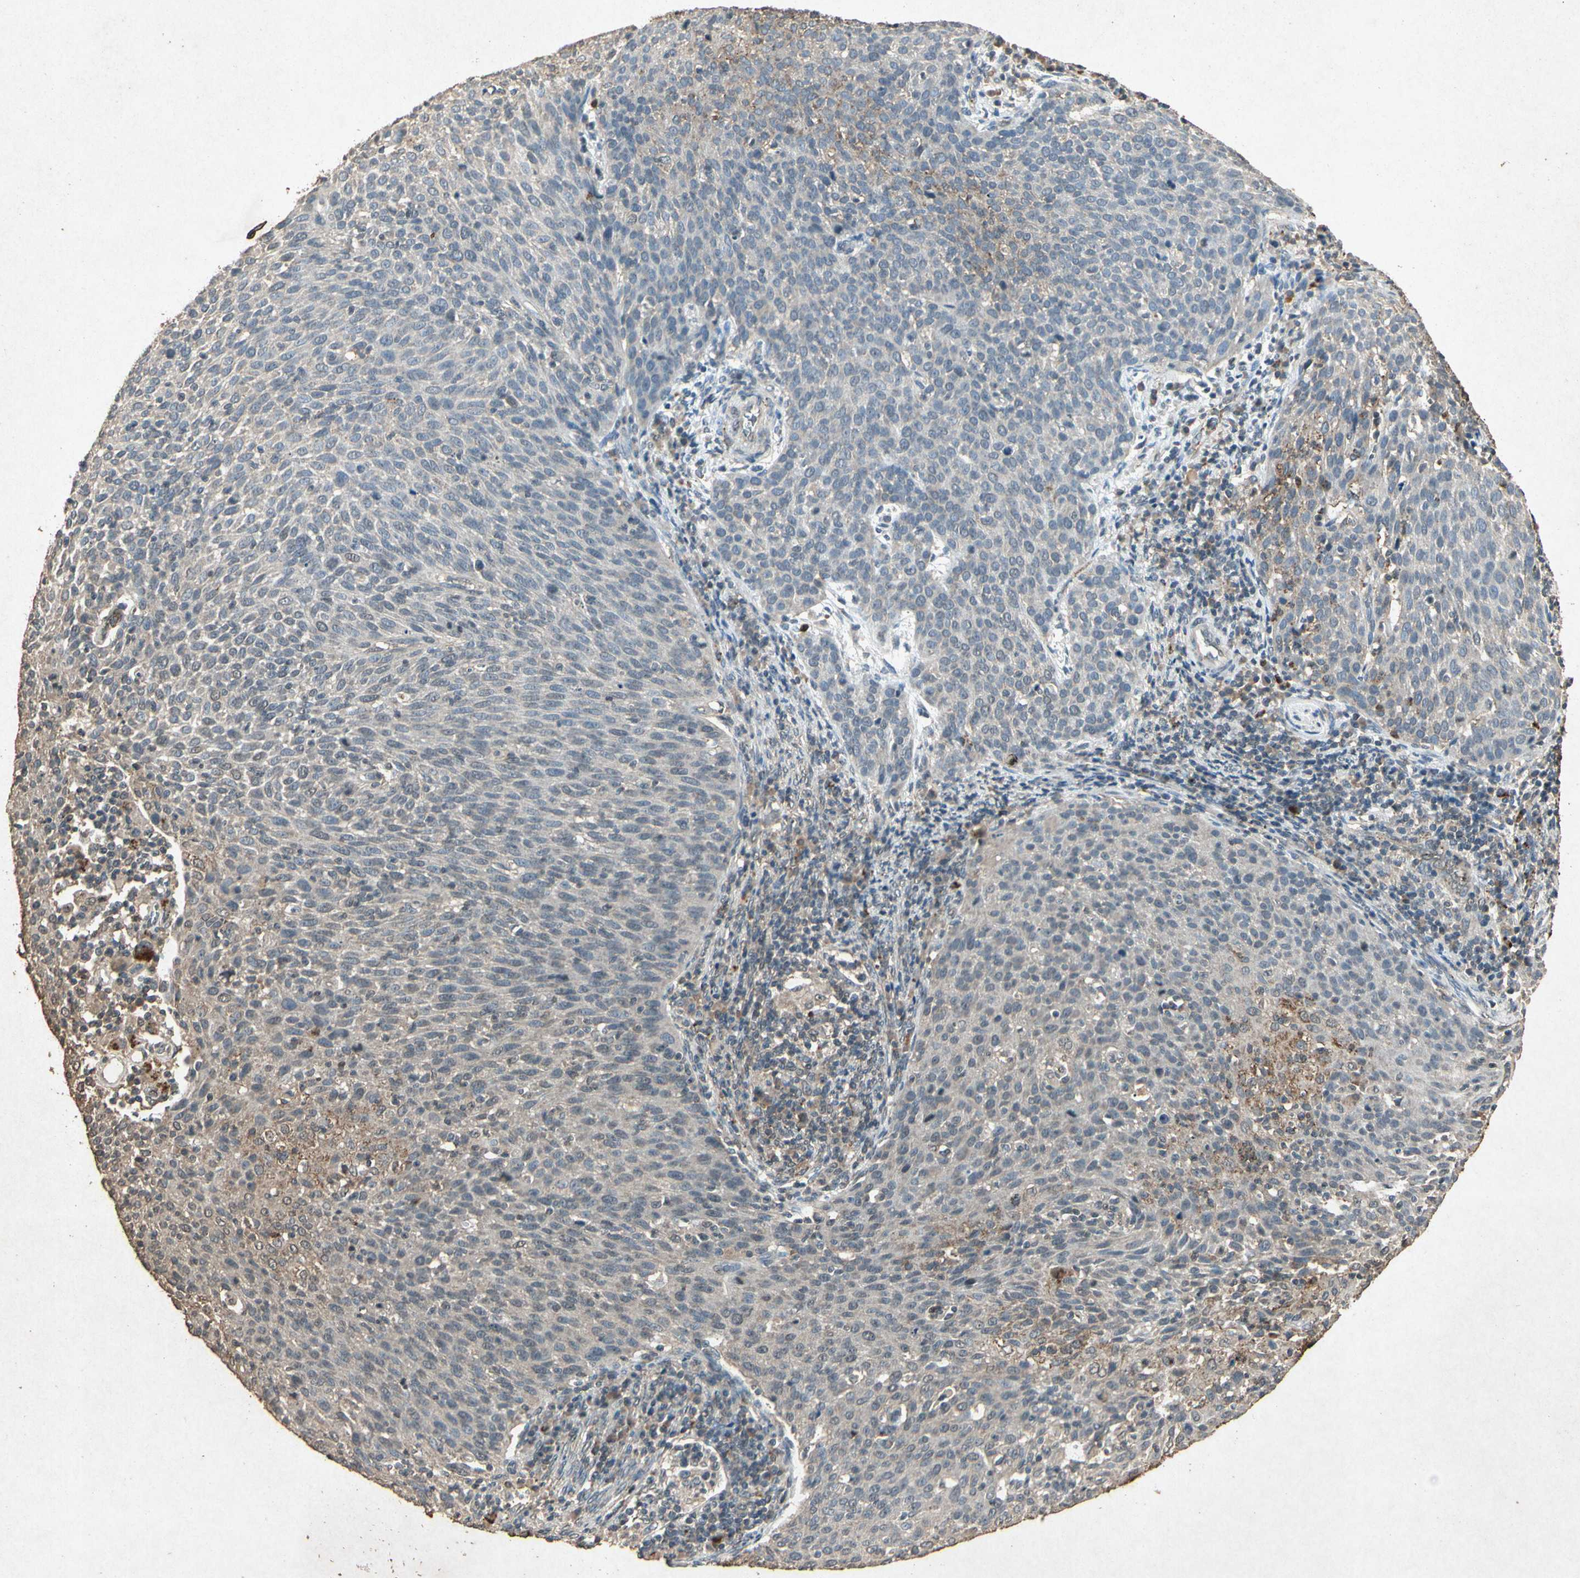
{"staining": {"intensity": "weak", "quantity": ">75%", "location": "cytoplasmic/membranous"}, "tissue": "cervical cancer", "cell_type": "Tumor cells", "image_type": "cancer", "snomed": [{"axis": "morphology", "description": "Squamous cell carcinoma, NOS"}, {"axis": "topography", "description": "Cervix"}], "caption": "Cervical squamous cell carcinoma tissue shows weak cytoplasmic/membranous expression in approximately >75% of tumor cells, visualized by immunohistochemistry.", "gene": "MSRB1", "patient": {"sex": "female", "age": 38}}